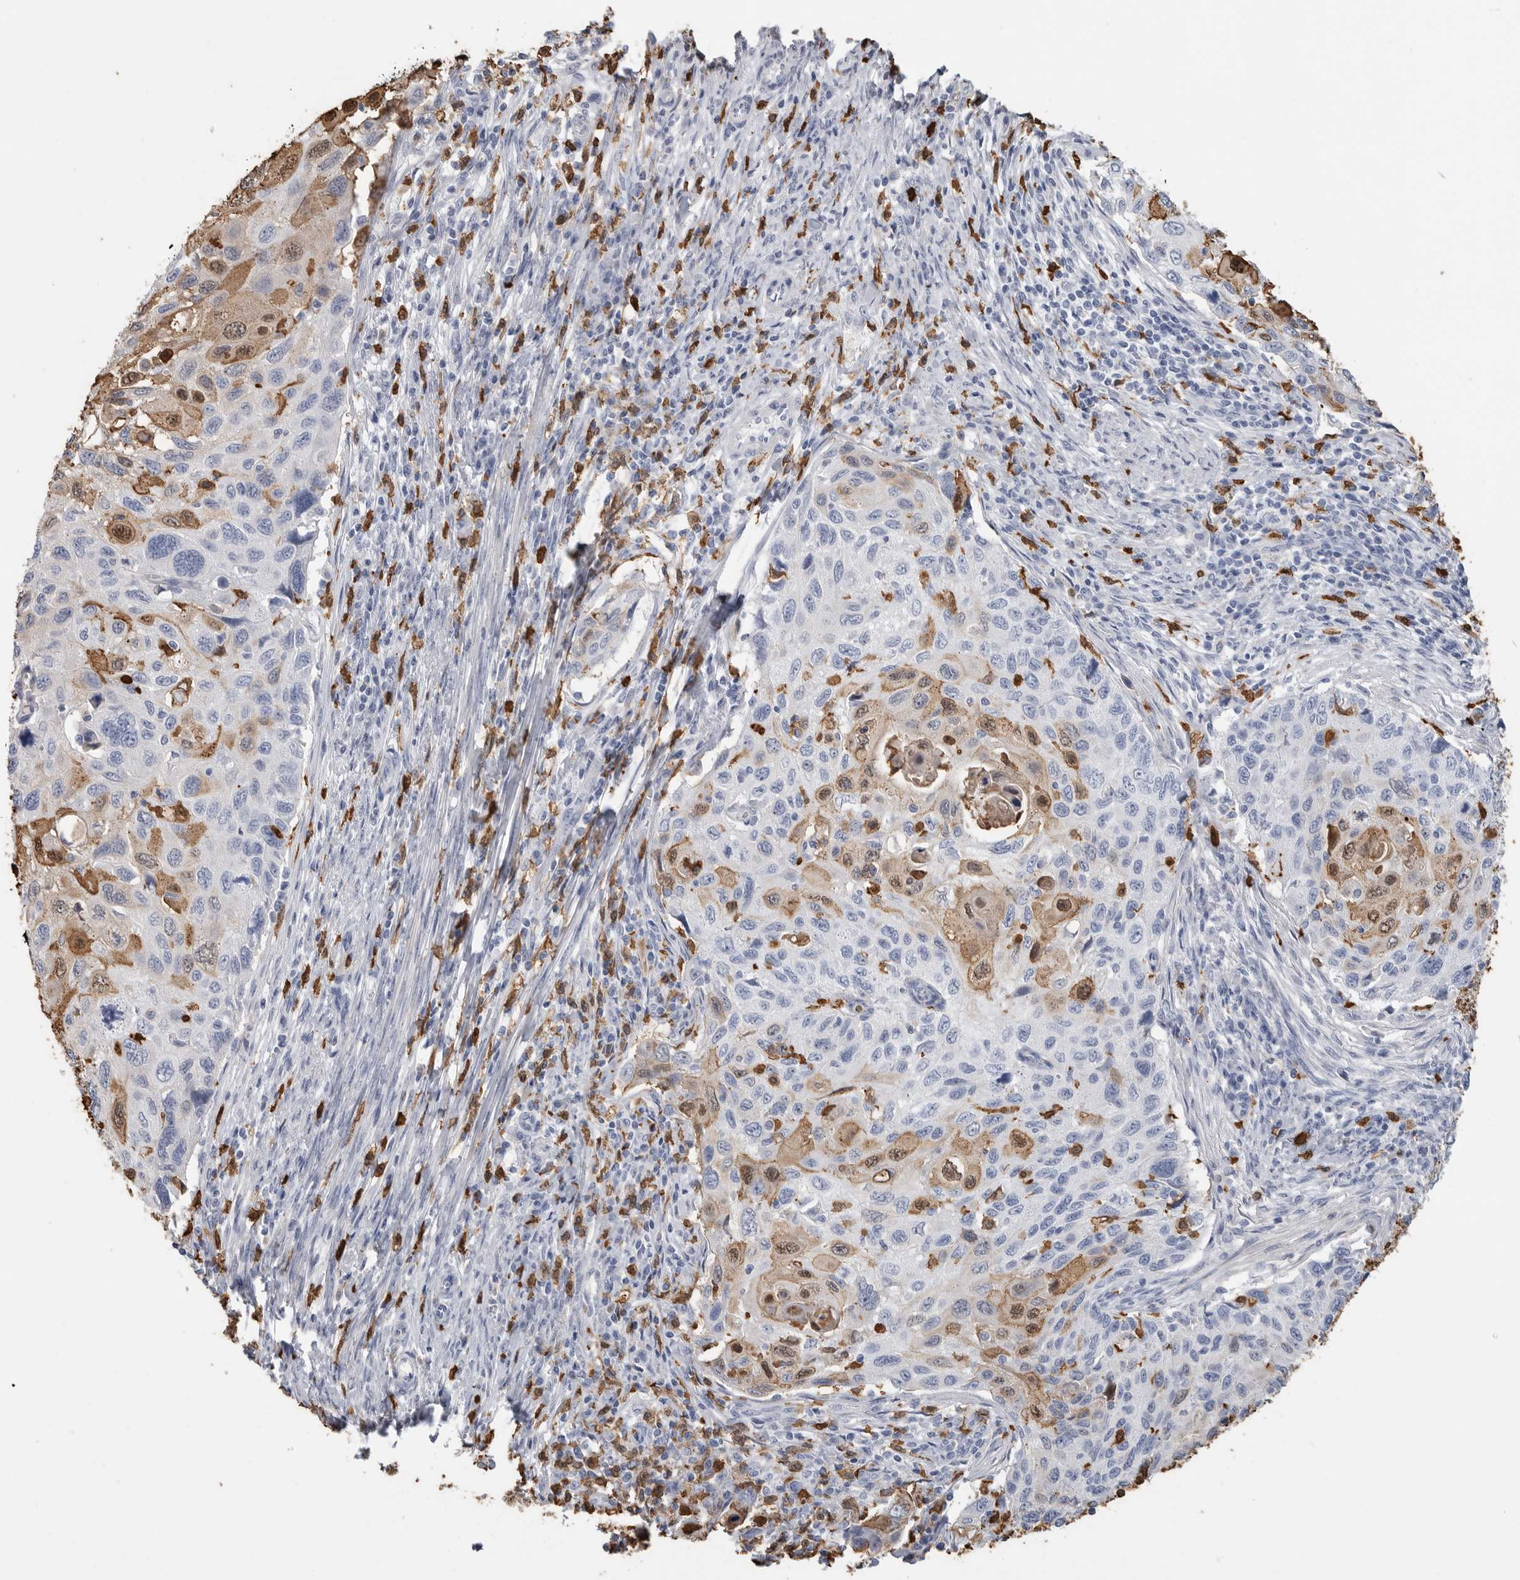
{"staining": {"intensity": "negative", "quantity": "none", "location": "none"}, "tissue": "cervical cancer", "cell_type": "Tumor cells", "image_type": "cancer", "snomed": [{"axis": "morphology", "description": "Squamous cell carcinoma, NOS"}, {"axis": "topography", "description": "Cervix"}], "caption": "An immunohistochemistry (IHC) photomicrograph of cervical cancer is shown. There is no staining in tumor cells of cervical cancer. (Brightfield microscopy of DAB immunohistochemistry at high magnification).", "gene": "CYB561D1", "patient": {"sex": "female", "age": 70}}